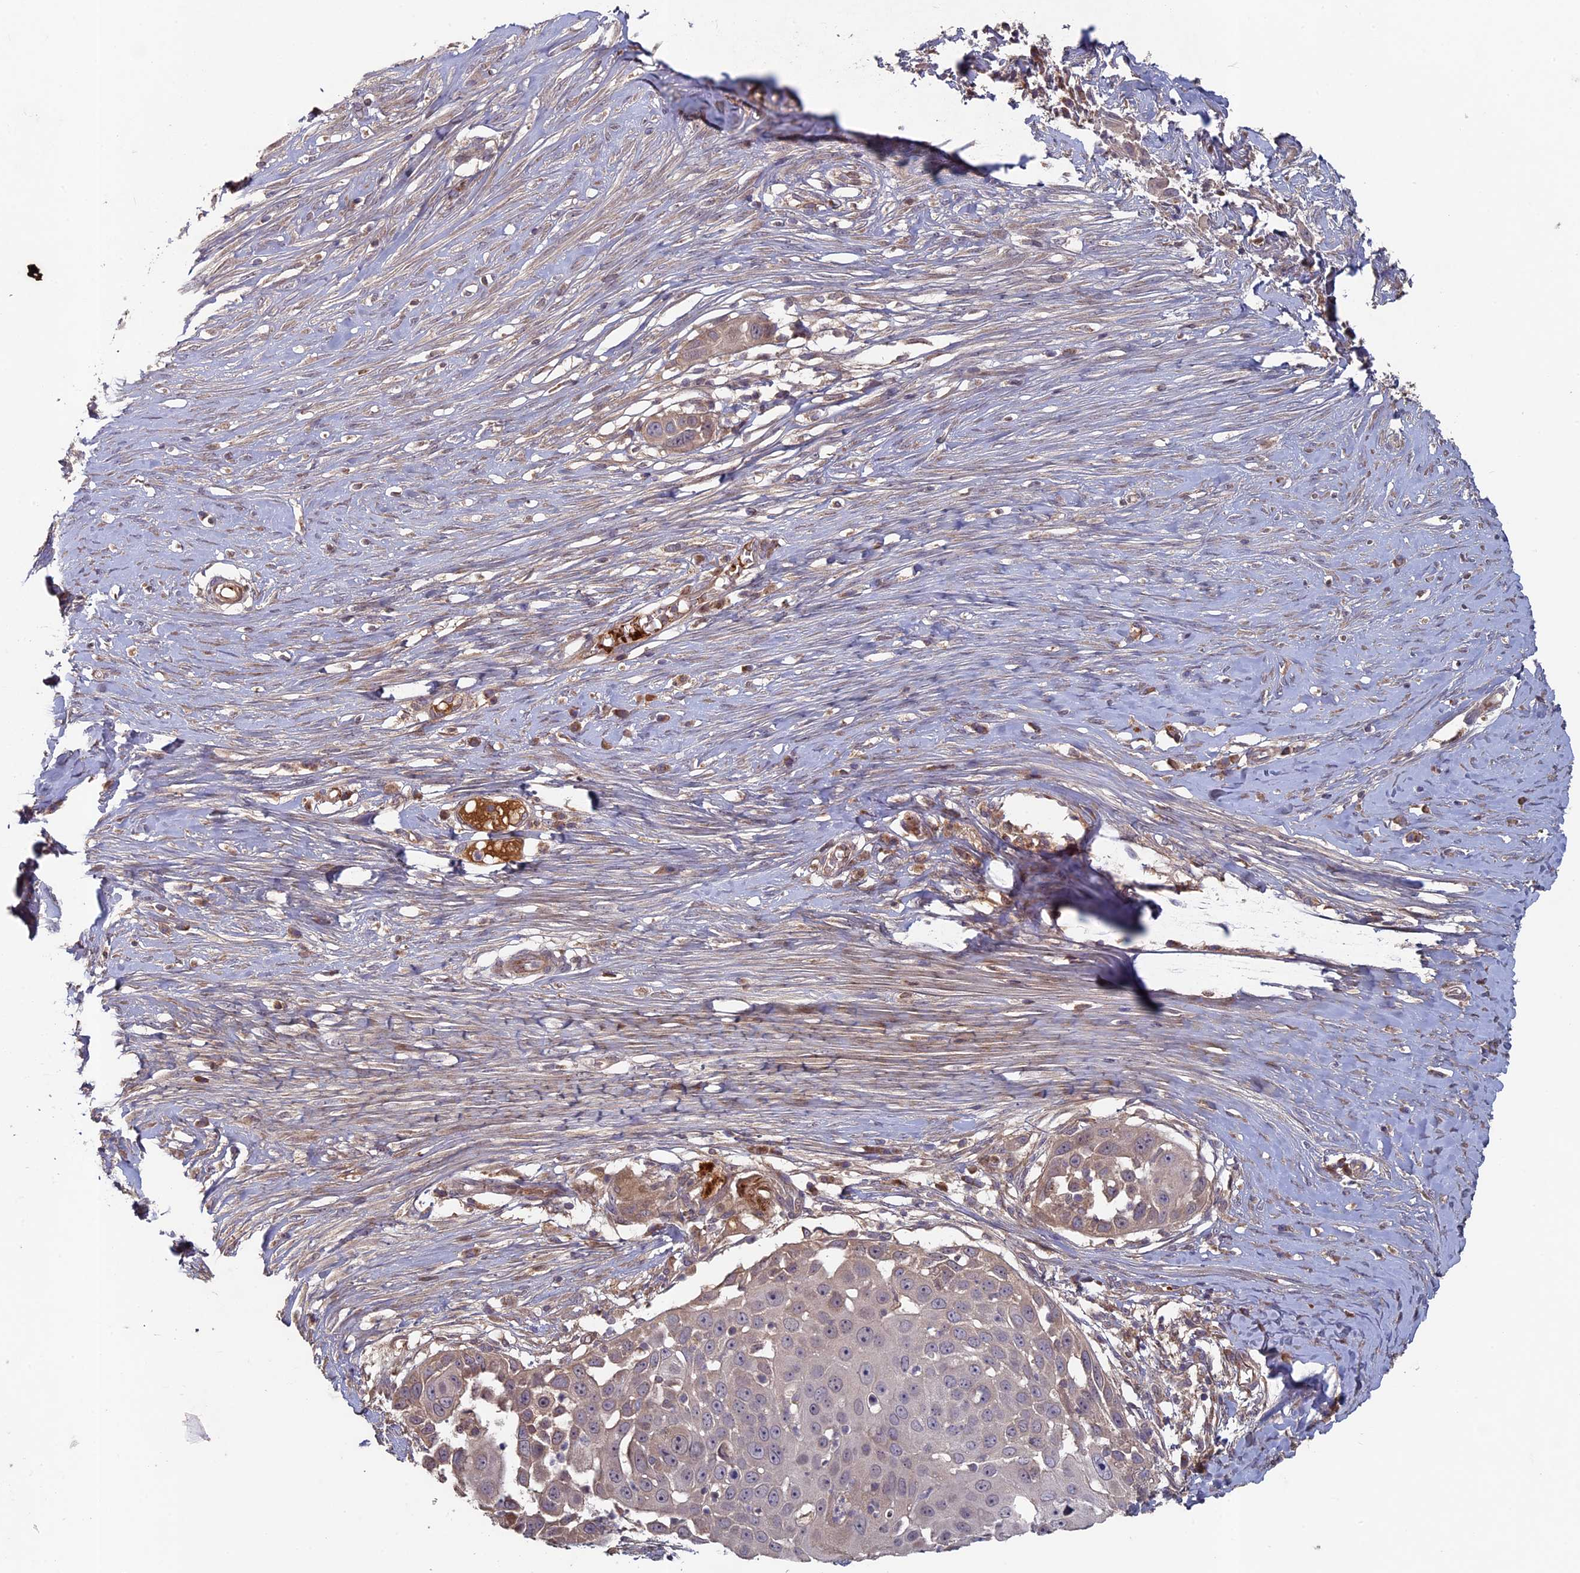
{"staining": {"intensity": "weak", "quantity": "<25%", "location": "cytoplasmic/membranous"}, "tissue": "skin cancer", "cell_type": "Tumor cells", "image_type": "cancer", "snomed": [{"axis": "morphology", "description": "Squamous cell carcinoma, NOS"}, {"axis": "topography", "description": "Skin"}], "caption": "The image displays no staining of tumor cells in squamous cell carcinoma (skin).", "gene": "RCCD1", "patient": {"sex": "female", "age": 44}}